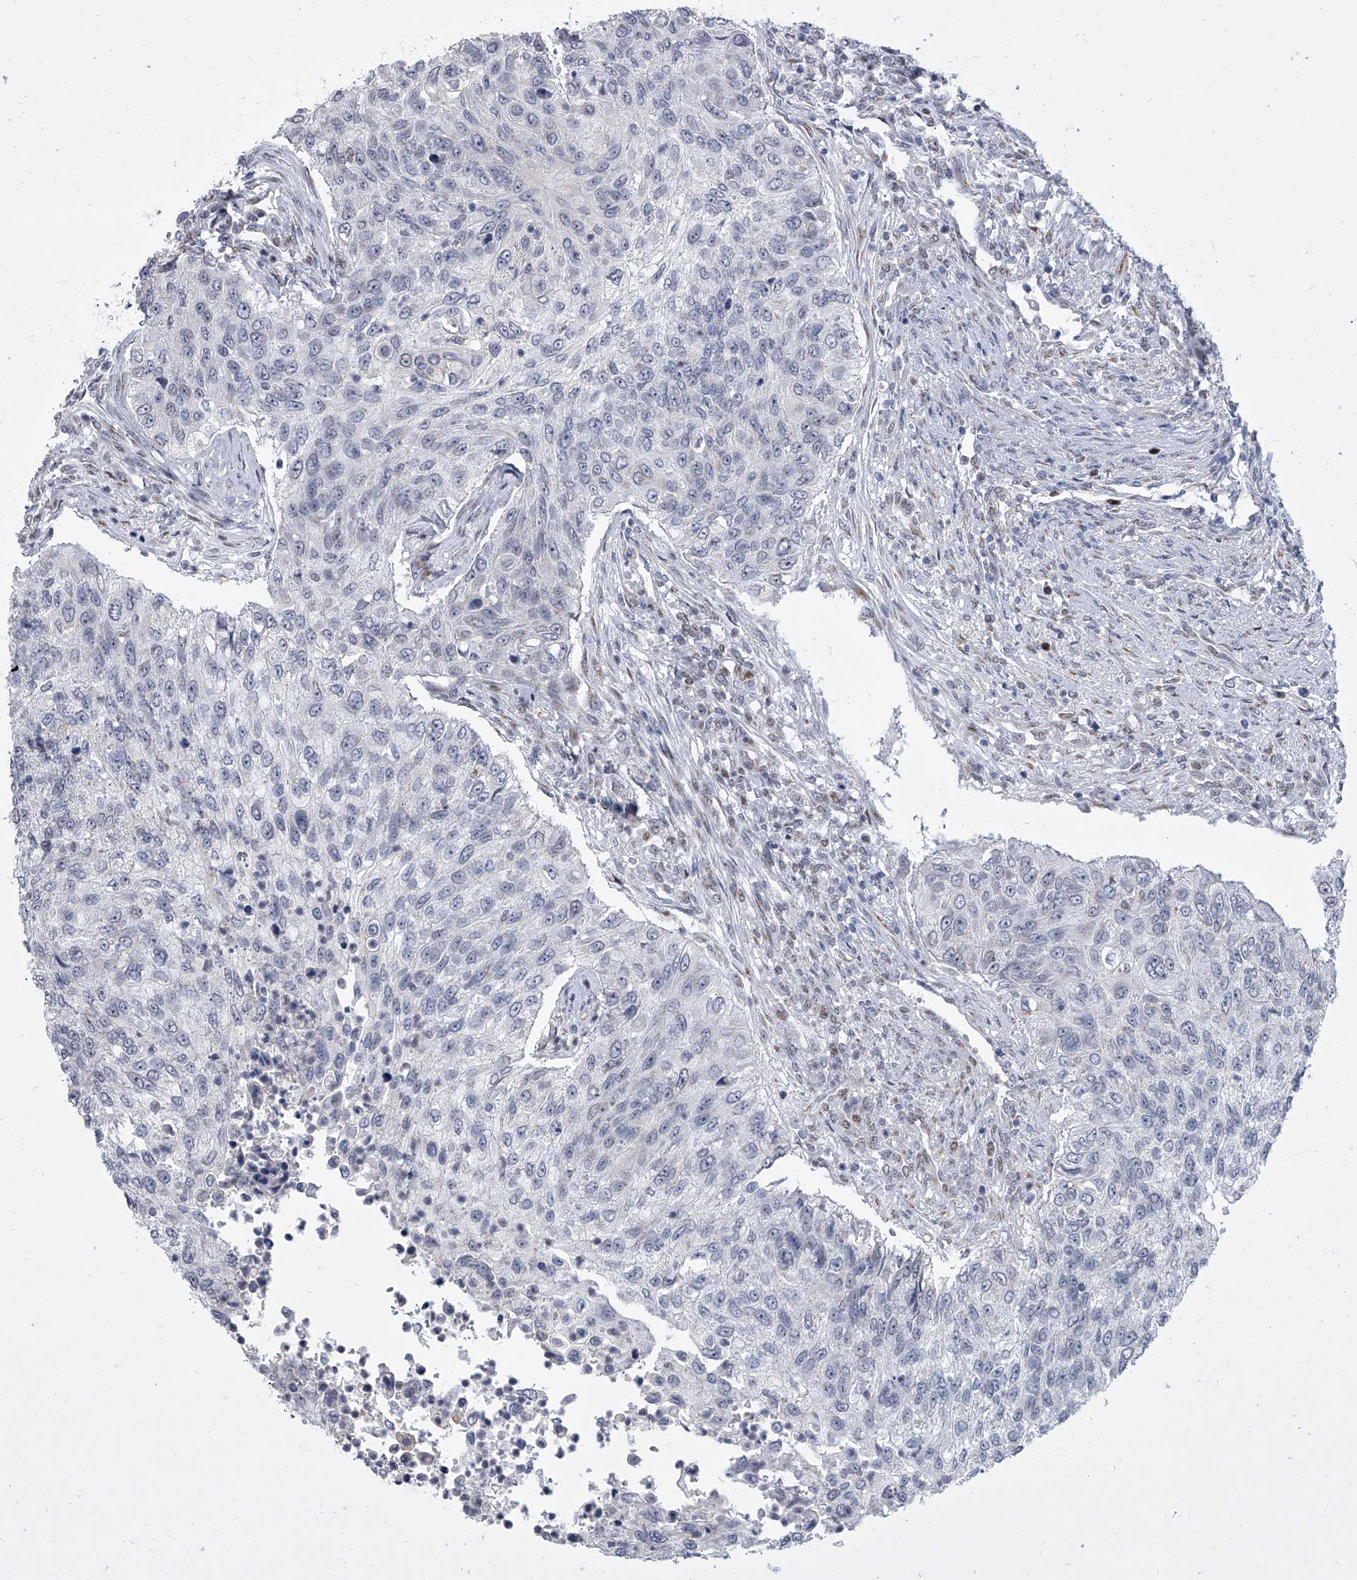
{"staining": {"intensity": "negative", "quantity": "none", "location": "none"}, "tissue": "urothelial cancer", "cell_type": "Tumor cells", "image_type": "cancer", "snomed": [{"axis": "morphology", "description": "Urothelial carcinoma, High grade"}, {"axis": "topography", "description": "Urinary bladder"}], "caption": "This is a histopathology image of immunohistochemistry staining of high-grade urothelial carcinoma, which shows no staining in tumor cells.", "gene": "EVA1C", "patient": {"sex": "female", "age": 60}}